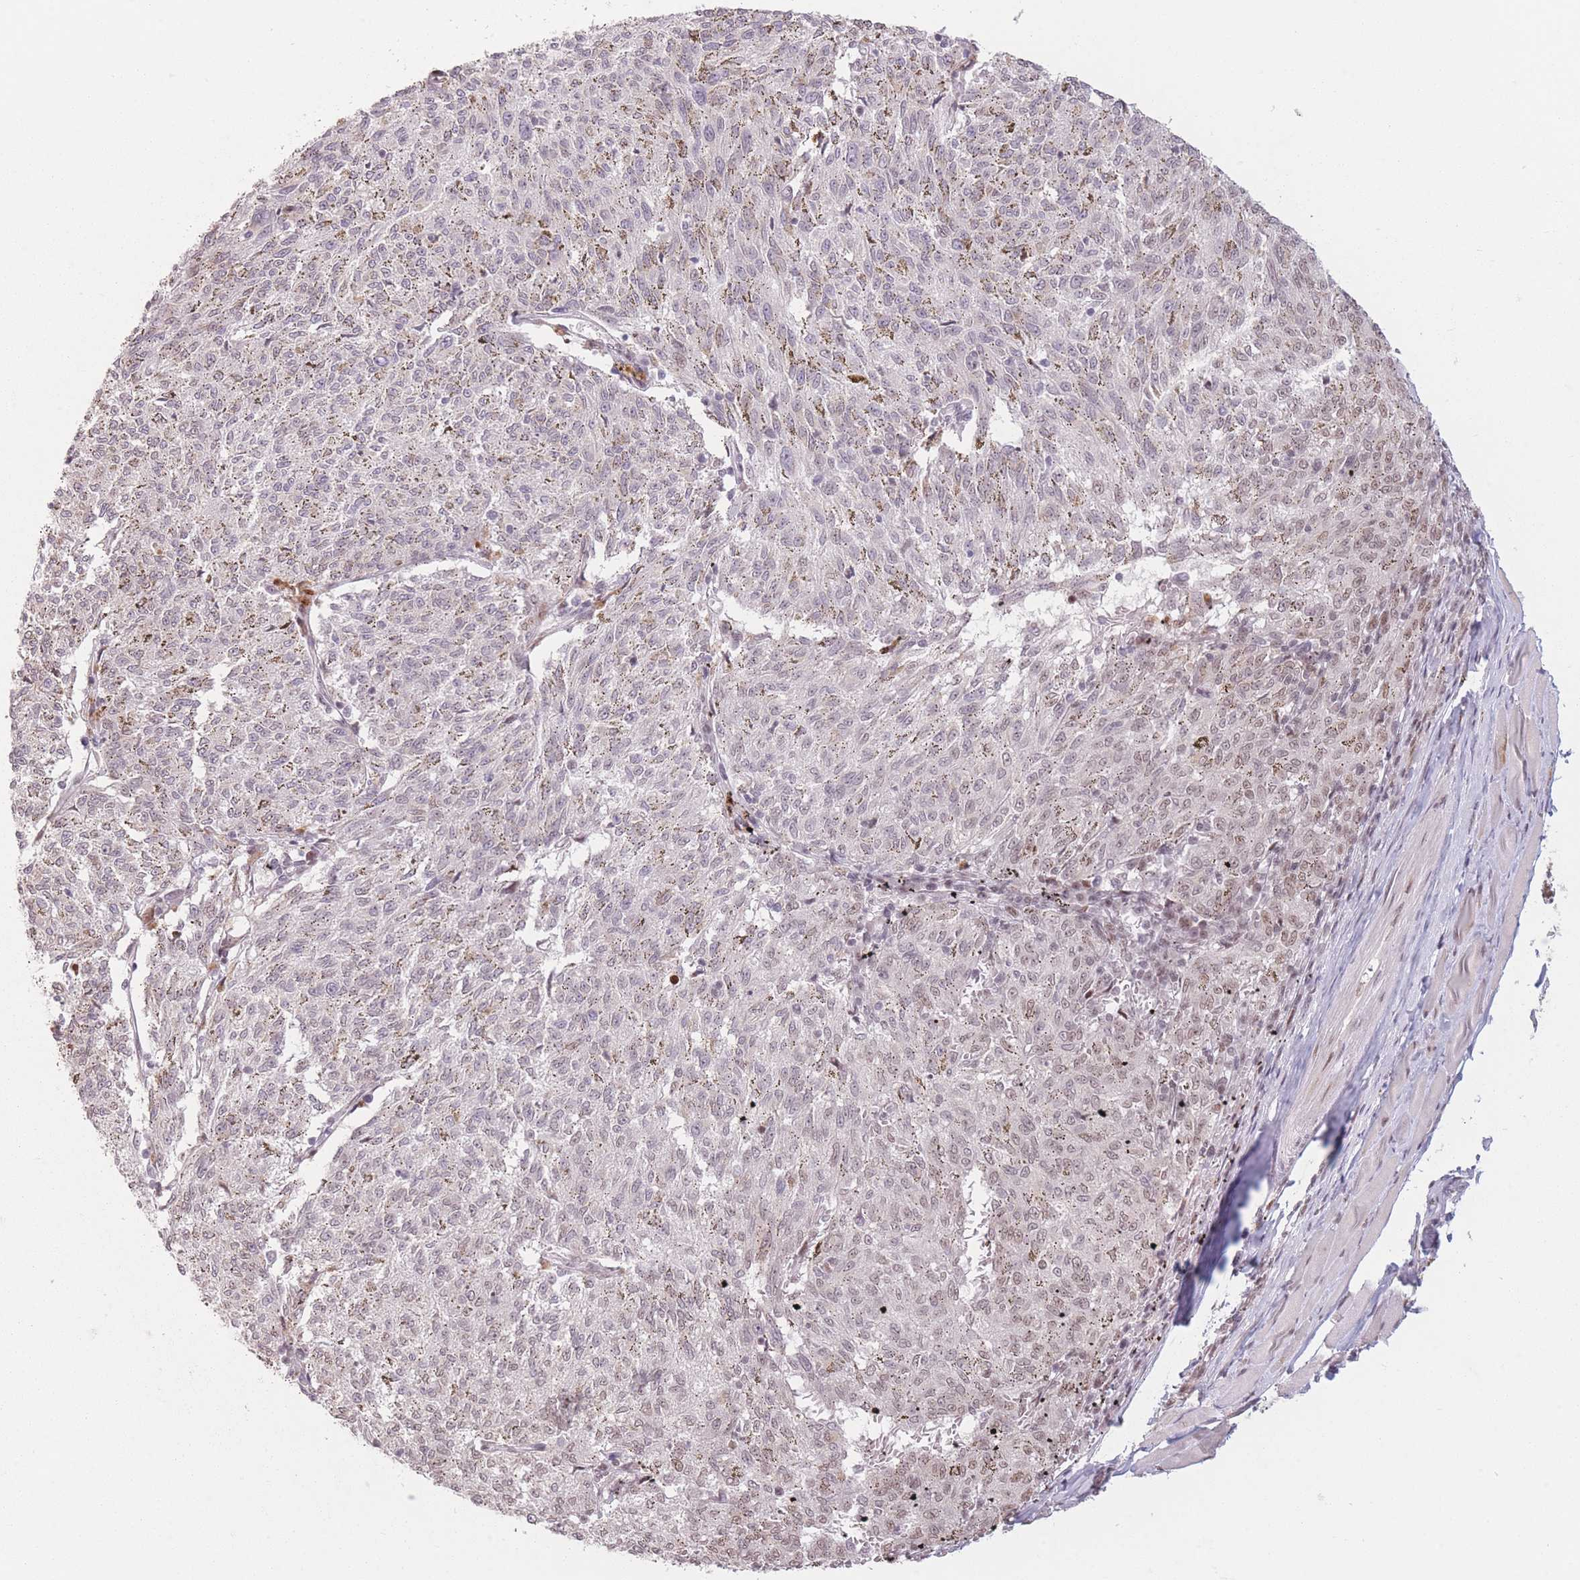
{"staining": {"intensity": "moderate", "quantity": "<25%", "location": "nuclear"}, "tissue": "melanoma", "cell_type": "Tumor cells", "image_type": "cancer", "snomed": [{"axis": "morphology", "description": "Malignant melanoma, NOS"}, {"axis": "topography", "description": "Skin"}], "caption": "This is a histology image of immunohistochemistry (IHC) staining of malignant melanoma, which shows moderate expression in the nuclear of tumor cells.", "gene": "SUPT6H", "patient": {"sex": "female", "age": 72}}